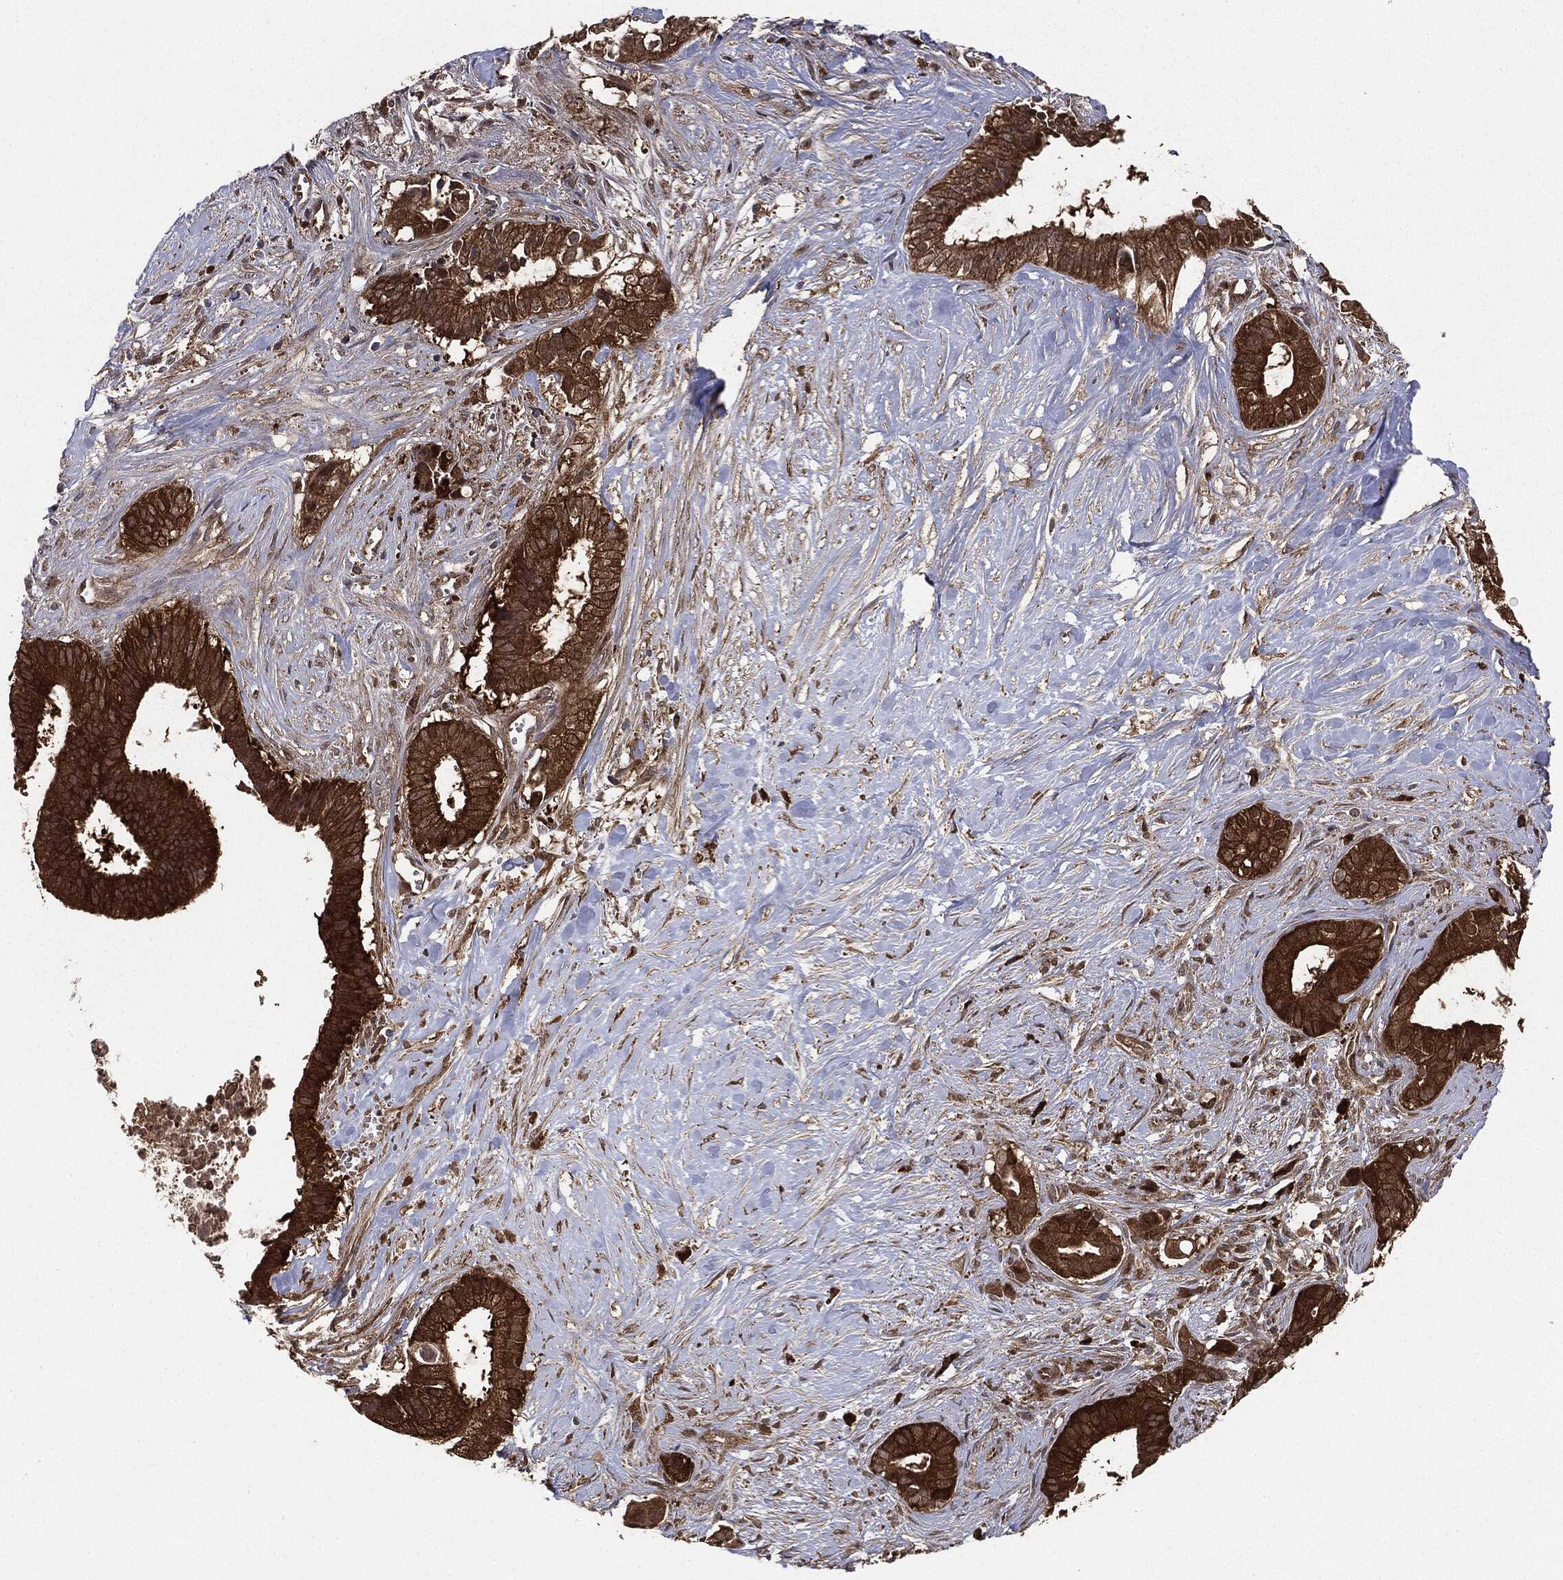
{"staining": {"intensity": "strong", "quantity": ">75%", "location": "cytoplasmic/membranous"}, "tissue": "pancreatic cancer", "cell_type": "Tumor cells", "image_type": "cancer", "snomed": [{"axis": "morphology", "description": "Adenocarcinoma, NOS"}, {"axis": "topography", "description": "Pancreas"}], "caption": "Immunohistochemical staining of human pancreatic cancer (adenocarcinoma) exhibits high levels of strong cytoplasmic/membranous protein positivity in approximately >75% of tumor cells.", "gene": "NME1", "patient": {"sex": "male", "age": 61}}